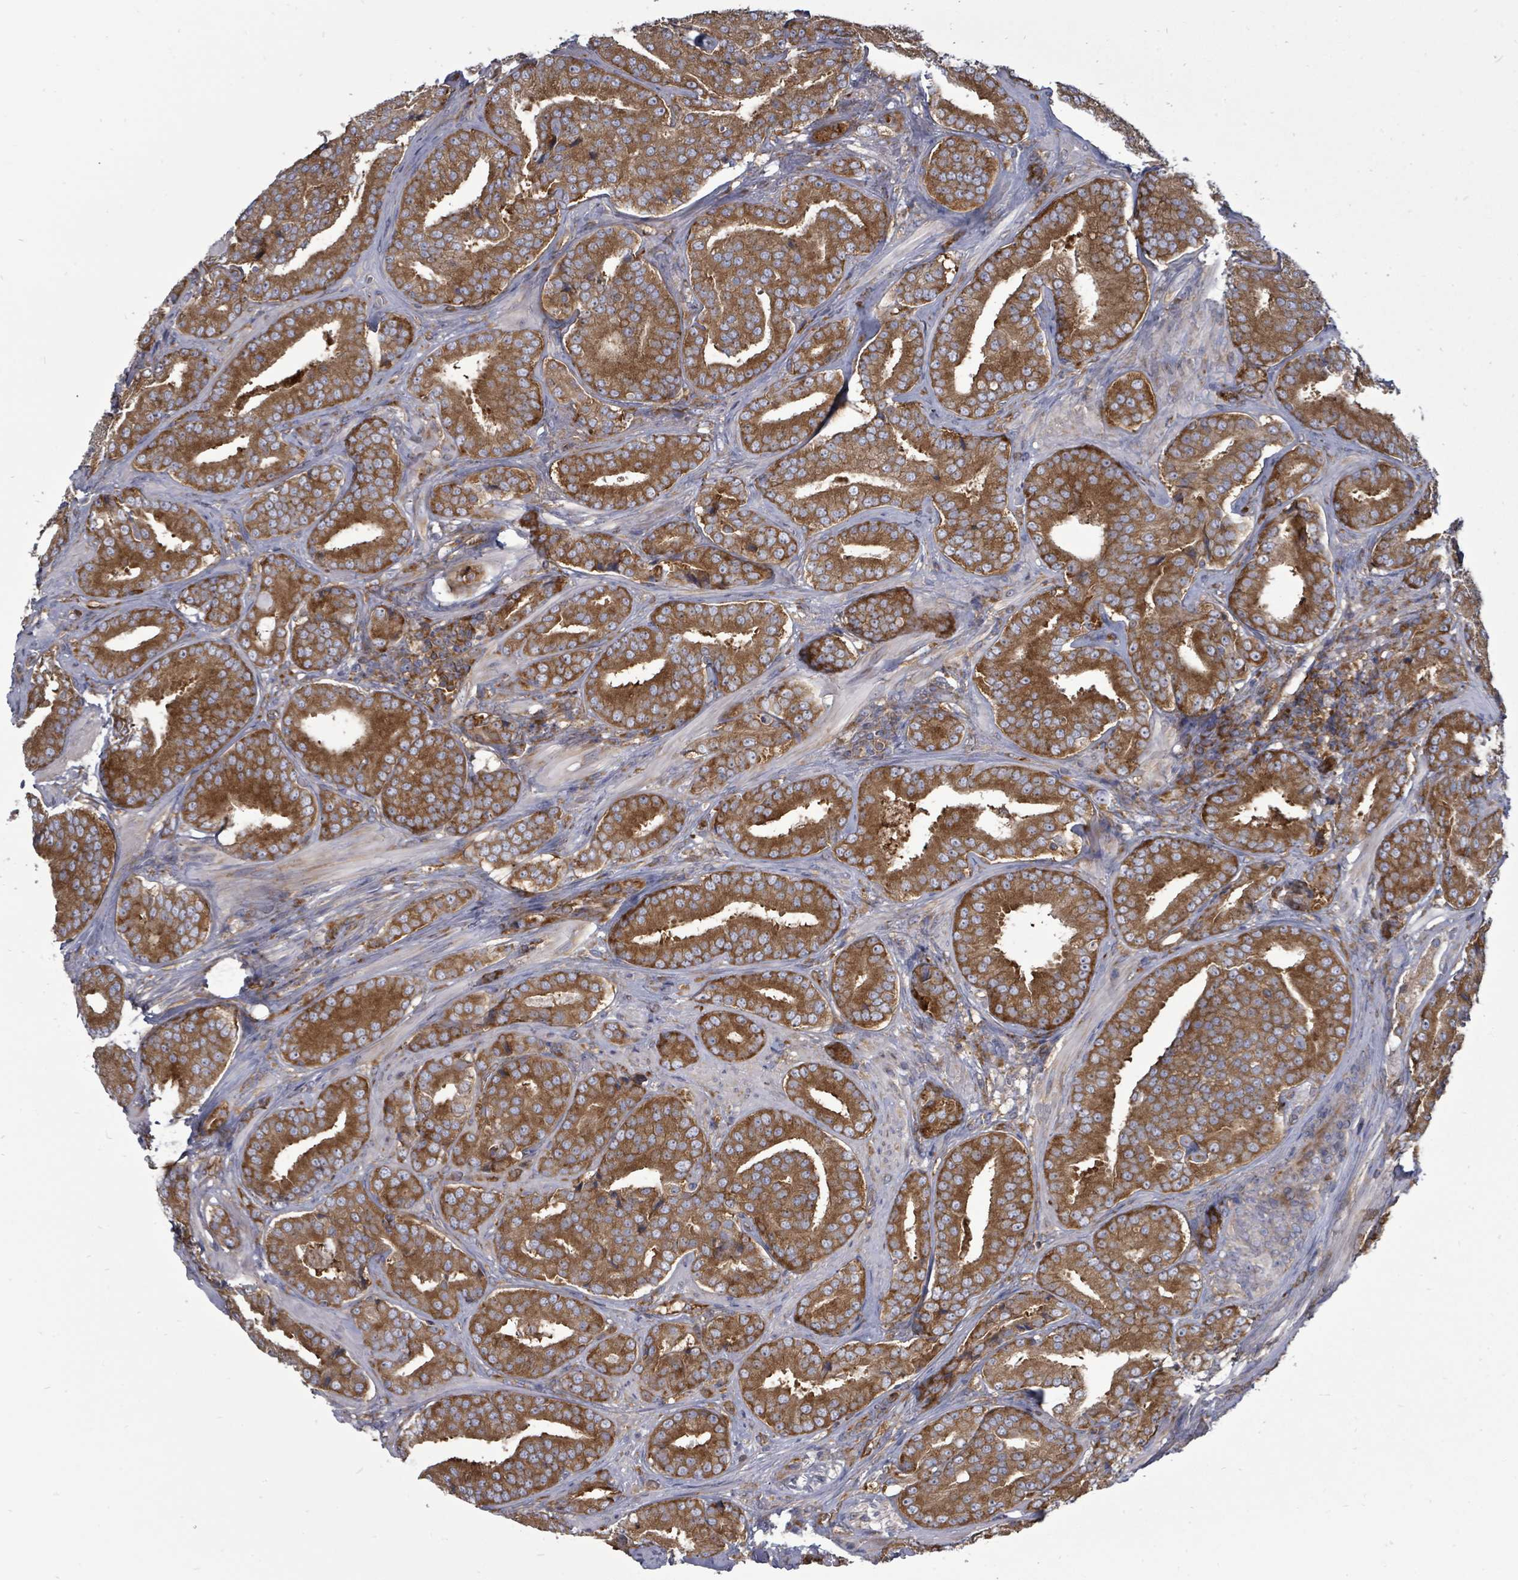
{"staining": {"intensity": "strong", "quantity": ">75%", "location": "cytoplasmic/membranous"}, "tissue": "prostate cancer", "cell_type": "Tumor cells", "image_type": "cancer", "snomed": [{"axis": "morphology", "description": "Adenocarcinoma, High grade"}, {"axis": "topography", "description": "Prostate"}], "caption": "Prostate cancer (adenocarcinoma (high-grade)) stained with a protein marker reveals strong staining in tumor cells.", "gene": "EIF3C", "patient": {"sex": "male", "age": 63}}